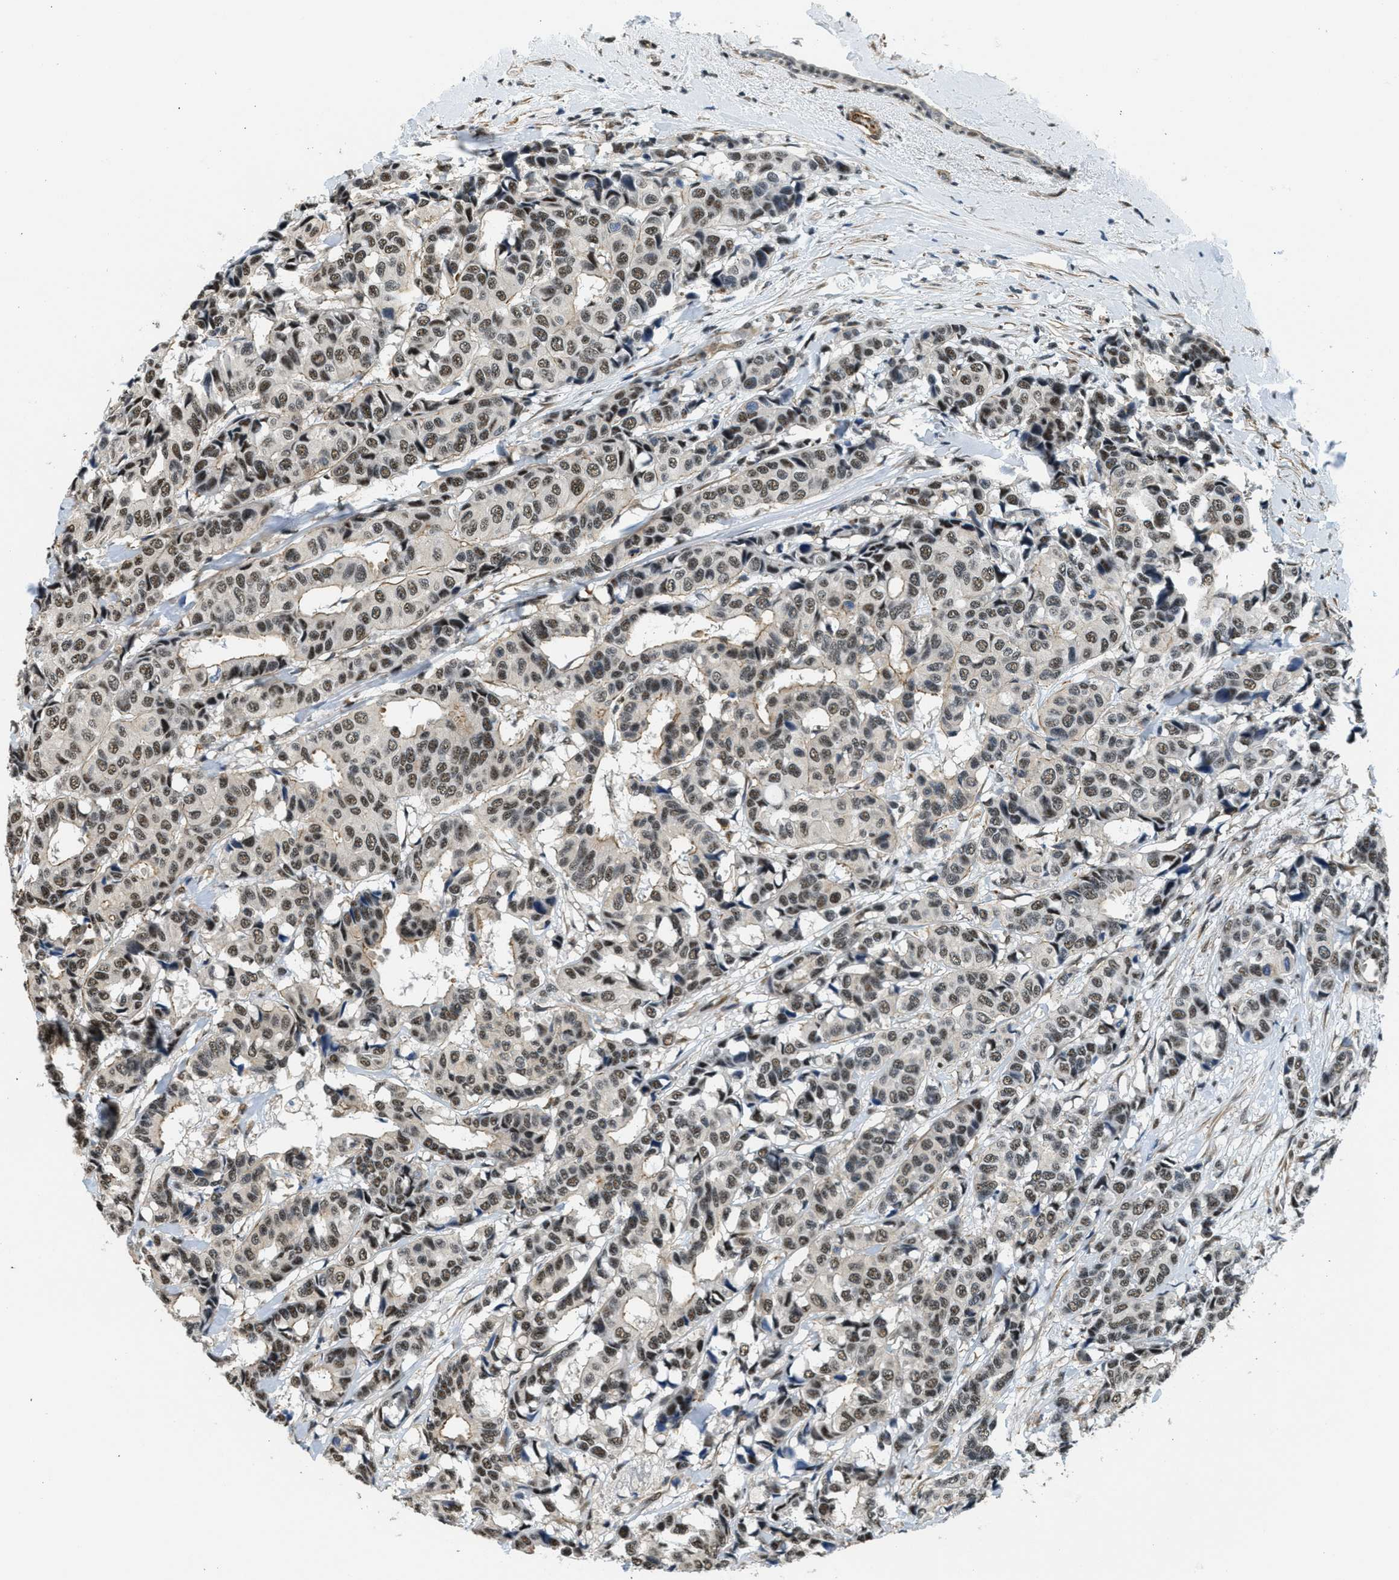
{"staining": {"intensity": "moderate", "quantity": ">75%", "location": "nuclear"}, "tissue": "breast cancer", "cell_type": "Tumor cells", "image_type": "cancer", "snomed": [{"axis": "morphology", "description": "Duct carcinoma"}, {"axis": "topography", "description": "Breast"}], "caption": "There is medium levels of moderate nuclear staining in tumor cells of invasive ductal carcinoma (breast), as demonstrated by immunohistochemical staining (brown color).", "gene": "CFAP36", "patient": {"sex": "female", "age": 87}}